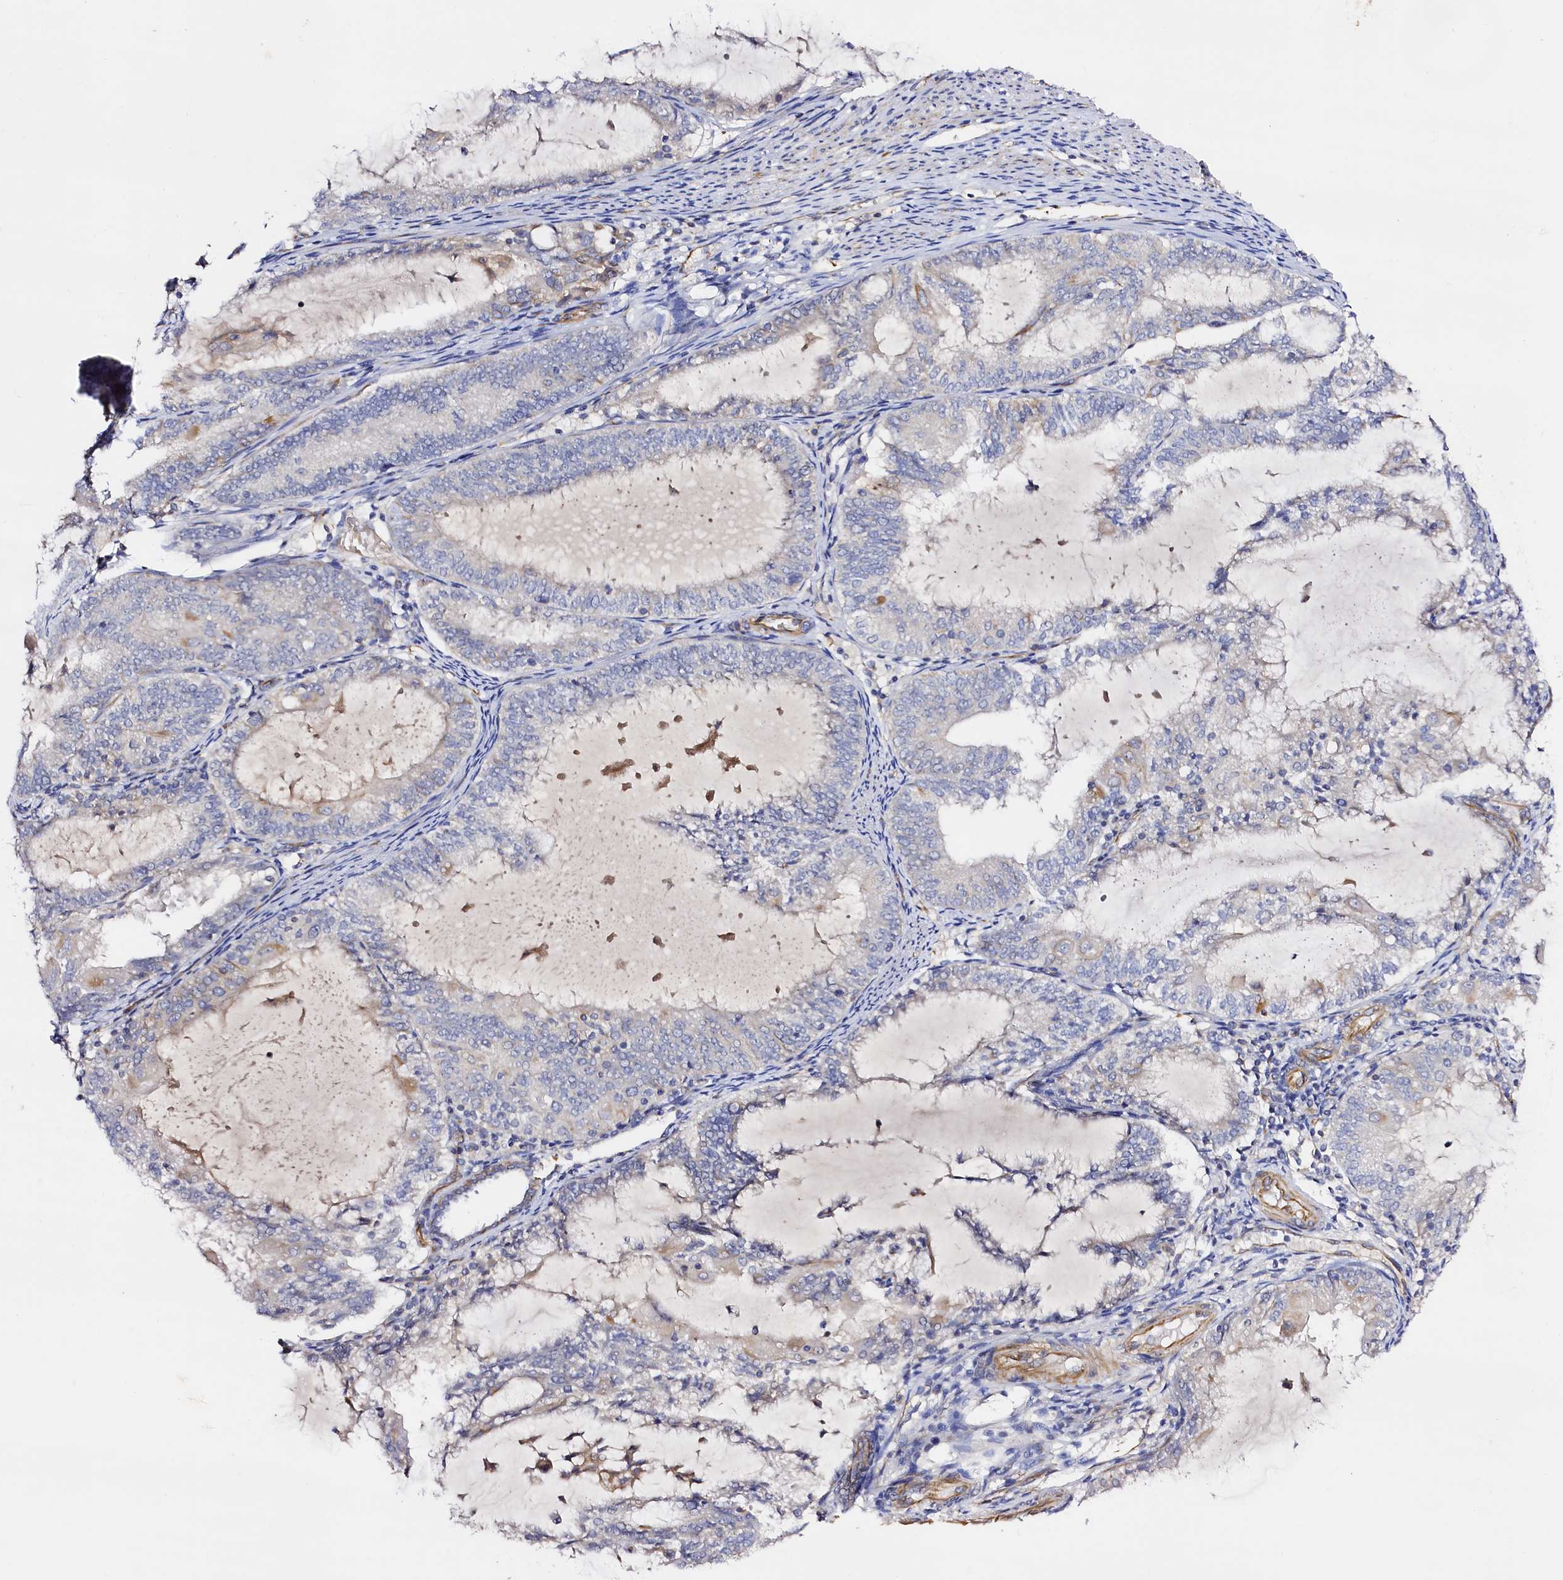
{"staining": {"intensity": "negative", "quantity": "none", "location": "none"}, "tissue": "endometrial cancer", "cell_type": "Tumor cells", "image_type": "cancer", "snomed": [{"axis": "morphology", "description": "Adenocarcinoma, NOS"}, {"axis": "topography", "description": "Endometrium"}], "caption": "DAB (3,3'-diaminobenzidine) immunohistochemical staining of endometrial adenocarcinoma displays no significant staining in tumor cells.", "gene": "SLC7A1", "patient": {"sex": "female", "age": 81}}